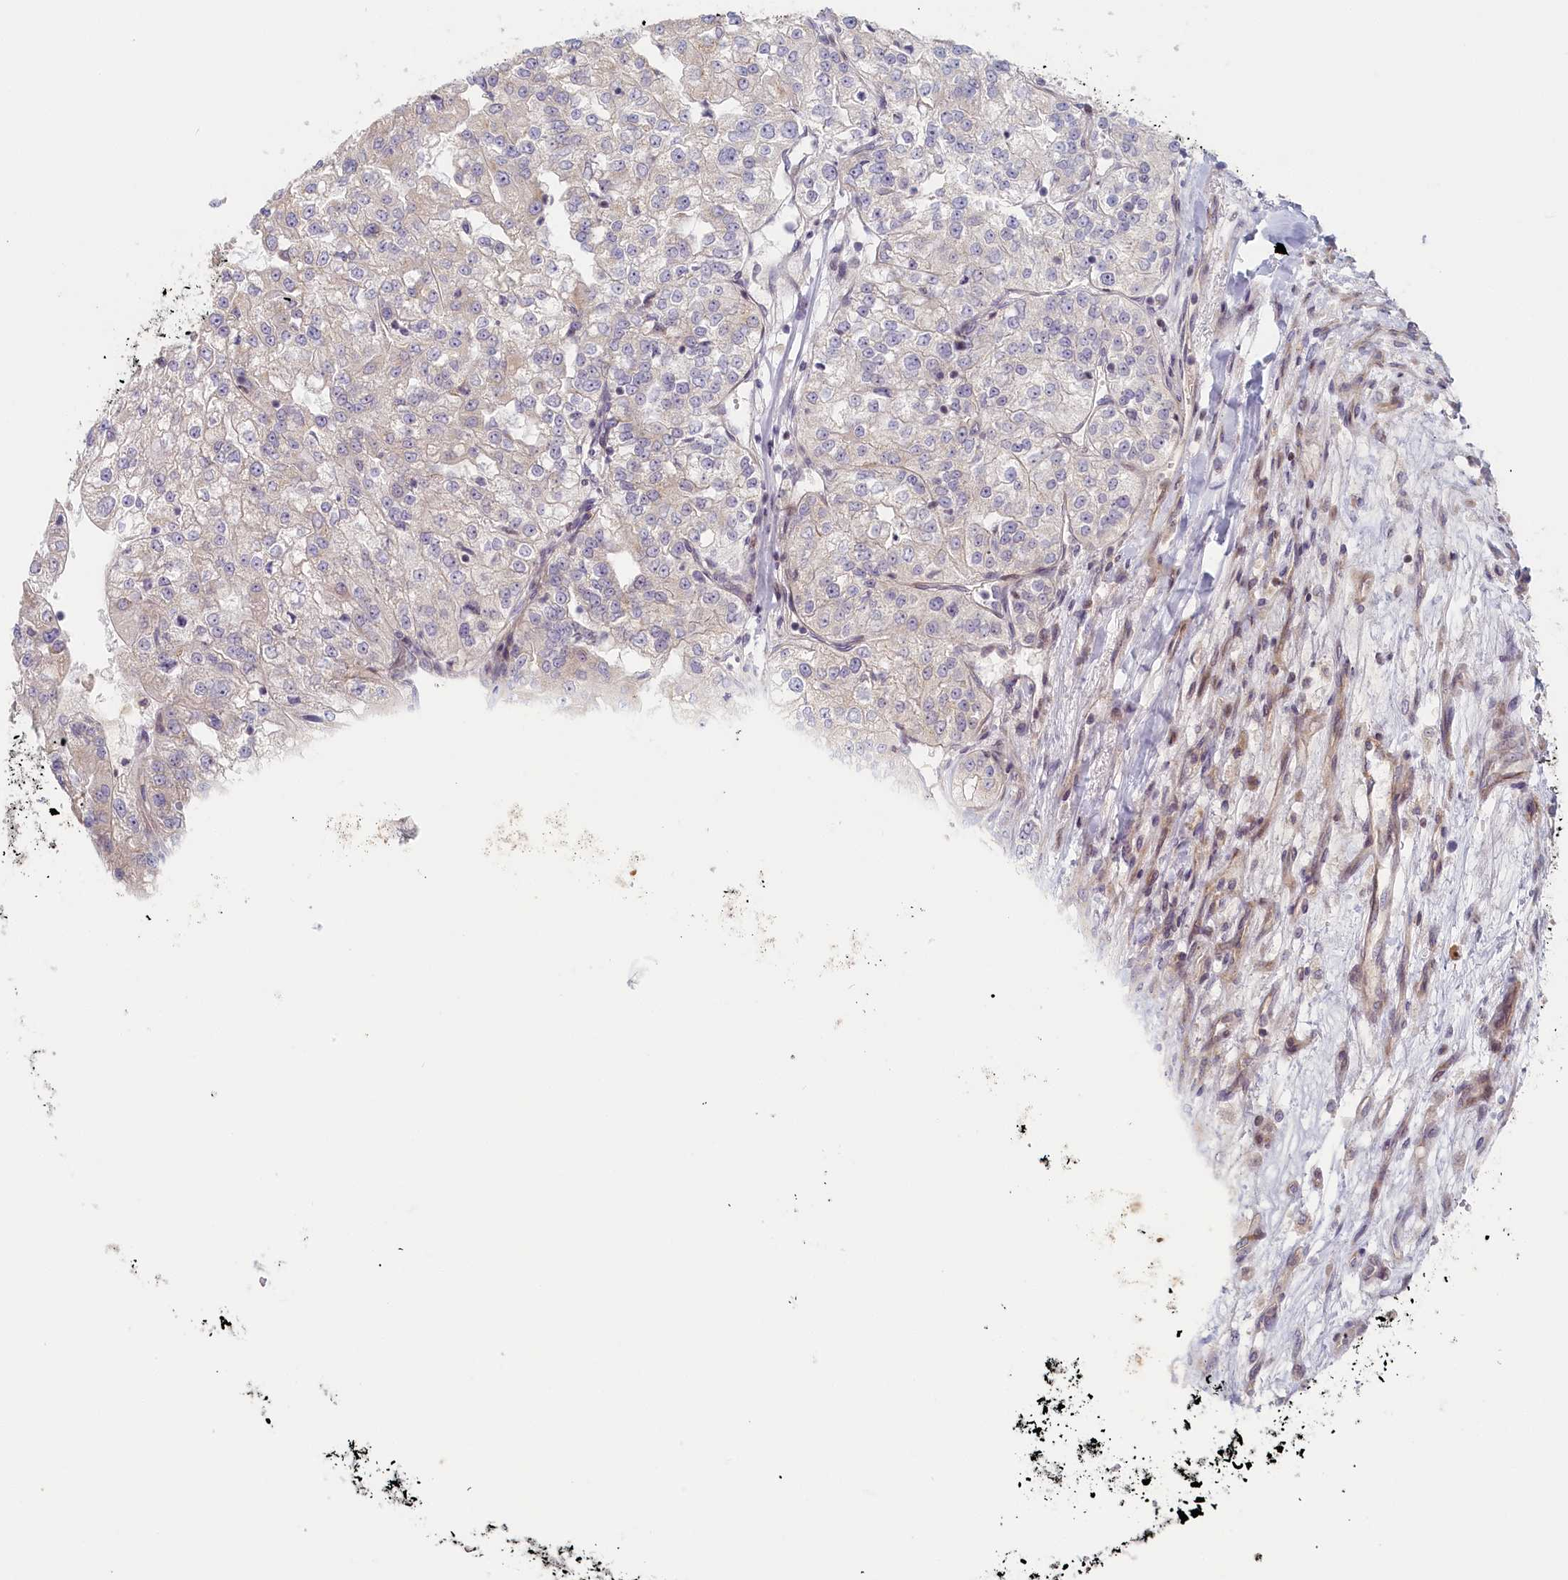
{"staining": {"intensity": "negative", "quantity": "none", "location": "none"}, "tissue": "renal cancer", "cell_type": "Tumor cells", "image_type": "cancer", "snomed": [{"axis": "morphology", "description": "Adenocarcinoma, NOS"}, {"axis": "topography", "description": "Kidney"}], "caption": "High magnification brightfield microscopy of renal adenocarcinoma stained with DAB (3,3'-diaminobenzidine) (brown) and counterstained with hematoxylin (blue): tumor cells show no significant expression.", "gene": "INTS4", "patient": {"sex": "female", "age": 63}}